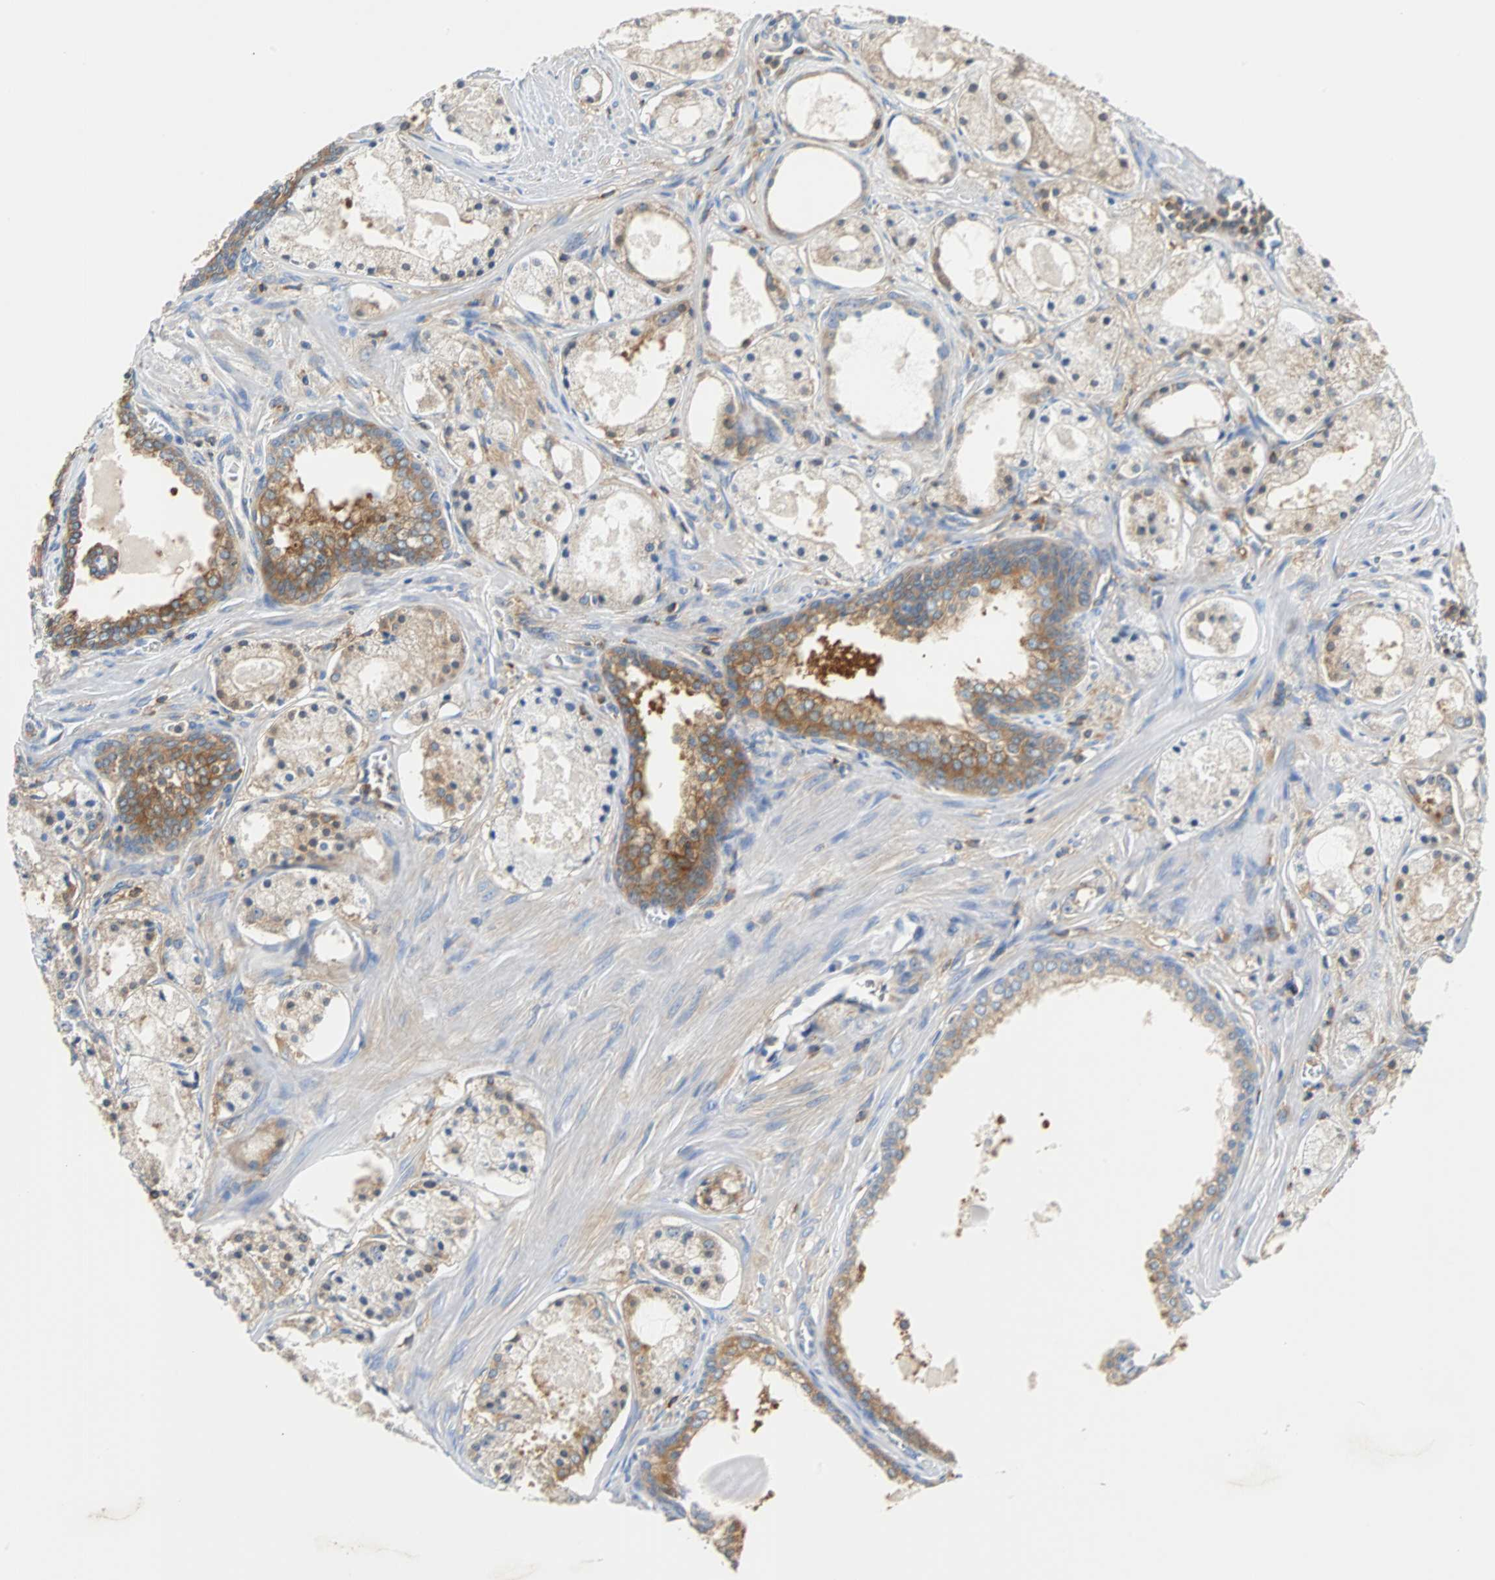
{"staining": {"intensity": "strong", "quantity": ">75%", "location": "cytoplasmic/membranous"}, "tissue": "prostate cancer", "cell_type": "Tumor cells", "image_type": "cancer", "snomed": [{"axis": "morphology", "description": "Adenocarcinoma, Low grade"}, {"axis": "topography", "description": "Prostate"}], "caption": "The micrograph displays staining of low-grade adenocarcinoma (prostate), revealing strong cytoplasmic/membranous protein staining (brown color) within tumor cells. The staining is performed using DAB (3,3'-diaminobenzidine) brown chromogen to label protein expression. The nuclei are counter-stained blue using hematoxylin.", "gene": "TSC22D4", "patient": {"sex": "male", "age": 57}}